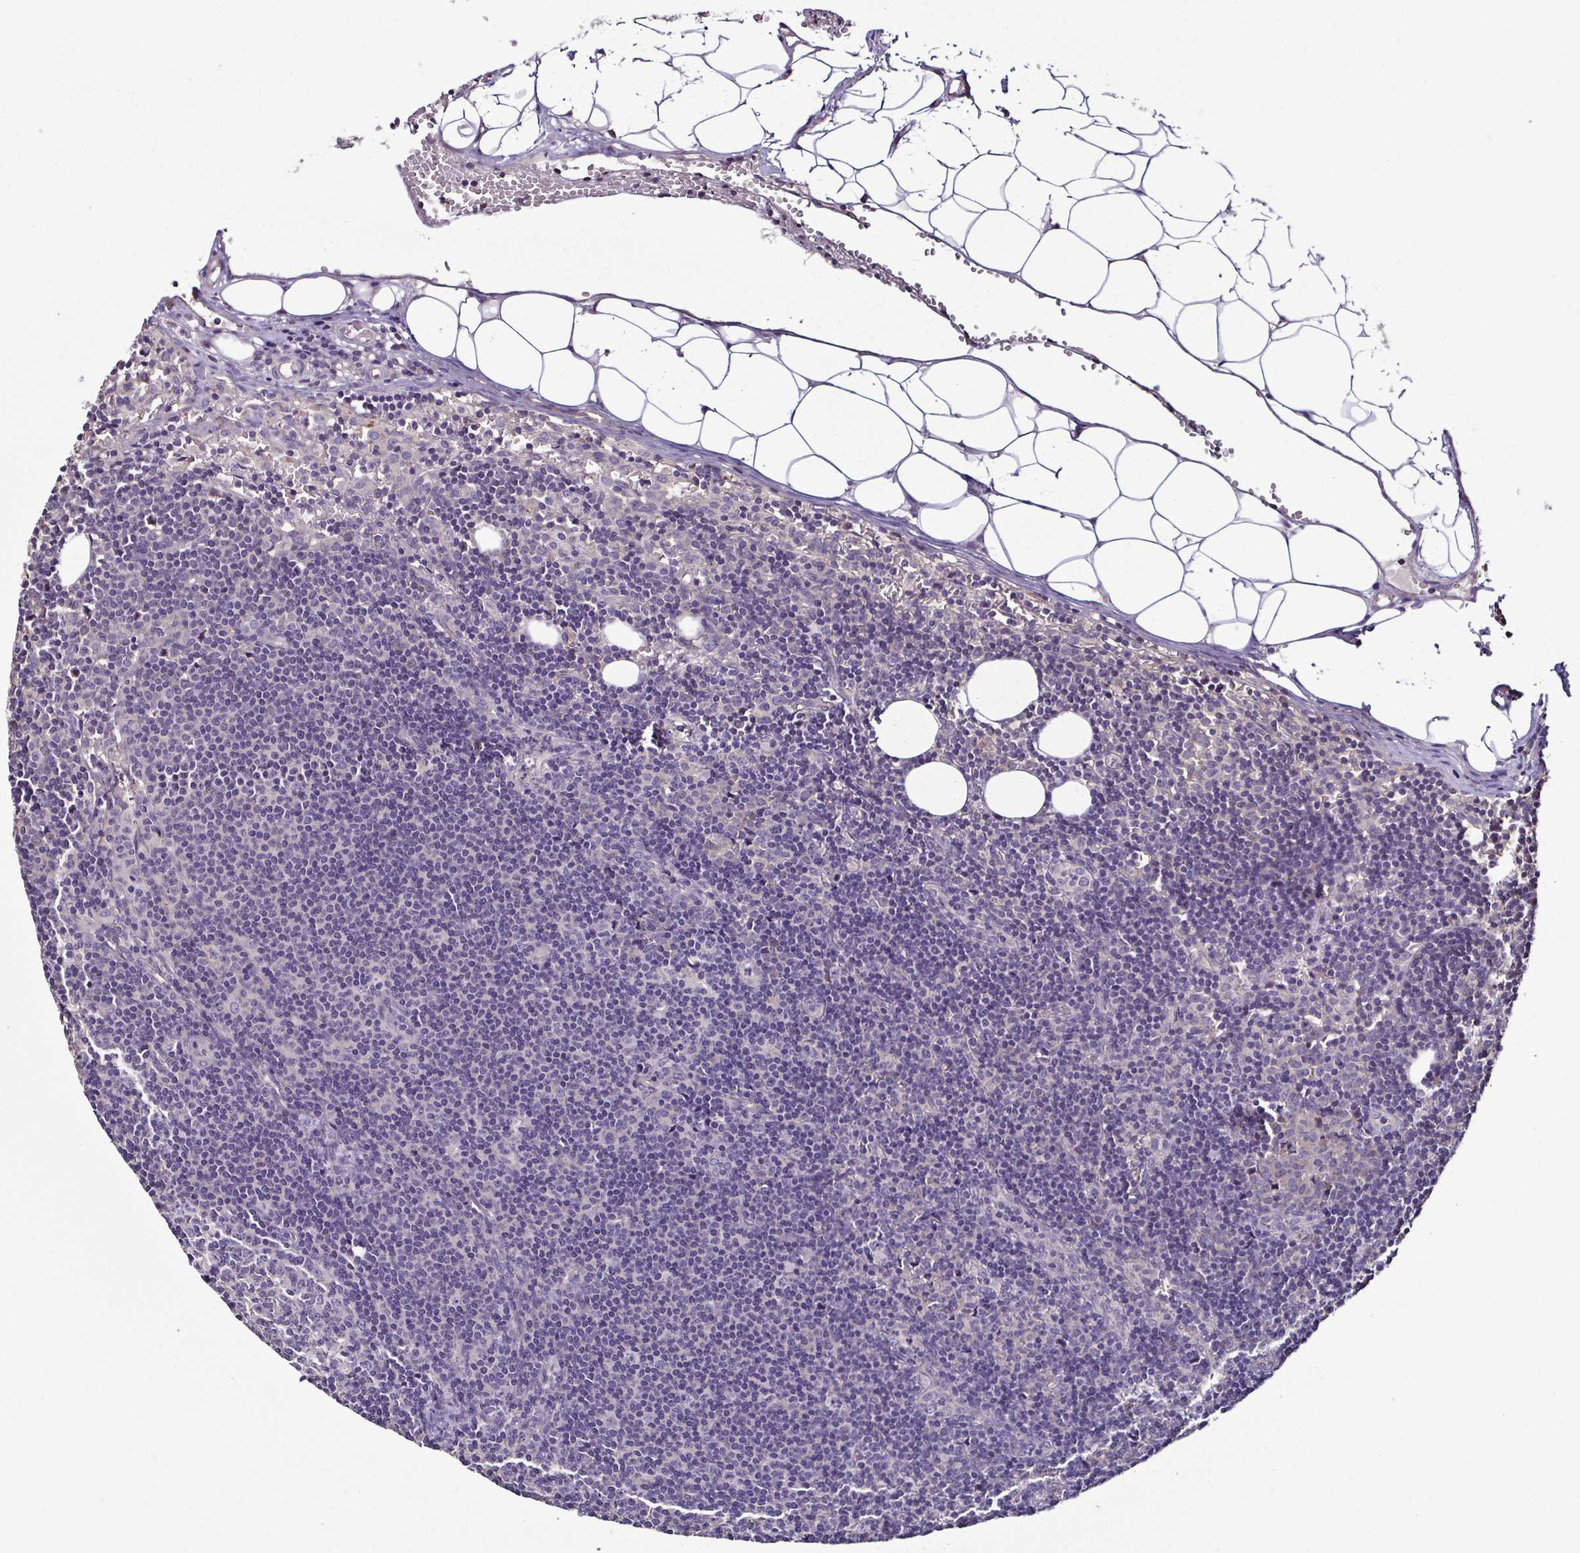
{"staining": {"intensity": "negative", "quantity": "none", "location": "none"}, "tissue": "lymph node", "cell_type": "Germinal center cells", "image_type": "normal", "snomed": [{"axis": "morphology", "description": "Normal tissue, NOS"}, {"axis": "topography", "description": "Lymph node"}], "caption": "Germinal center cells show no significant expression in unremarkable lymph node. (Brightfield microscopy of DAB immunohistochemistry at high magnification).", "gene": "LMOD2", "patient": {"sex": "female", "age": 41}}